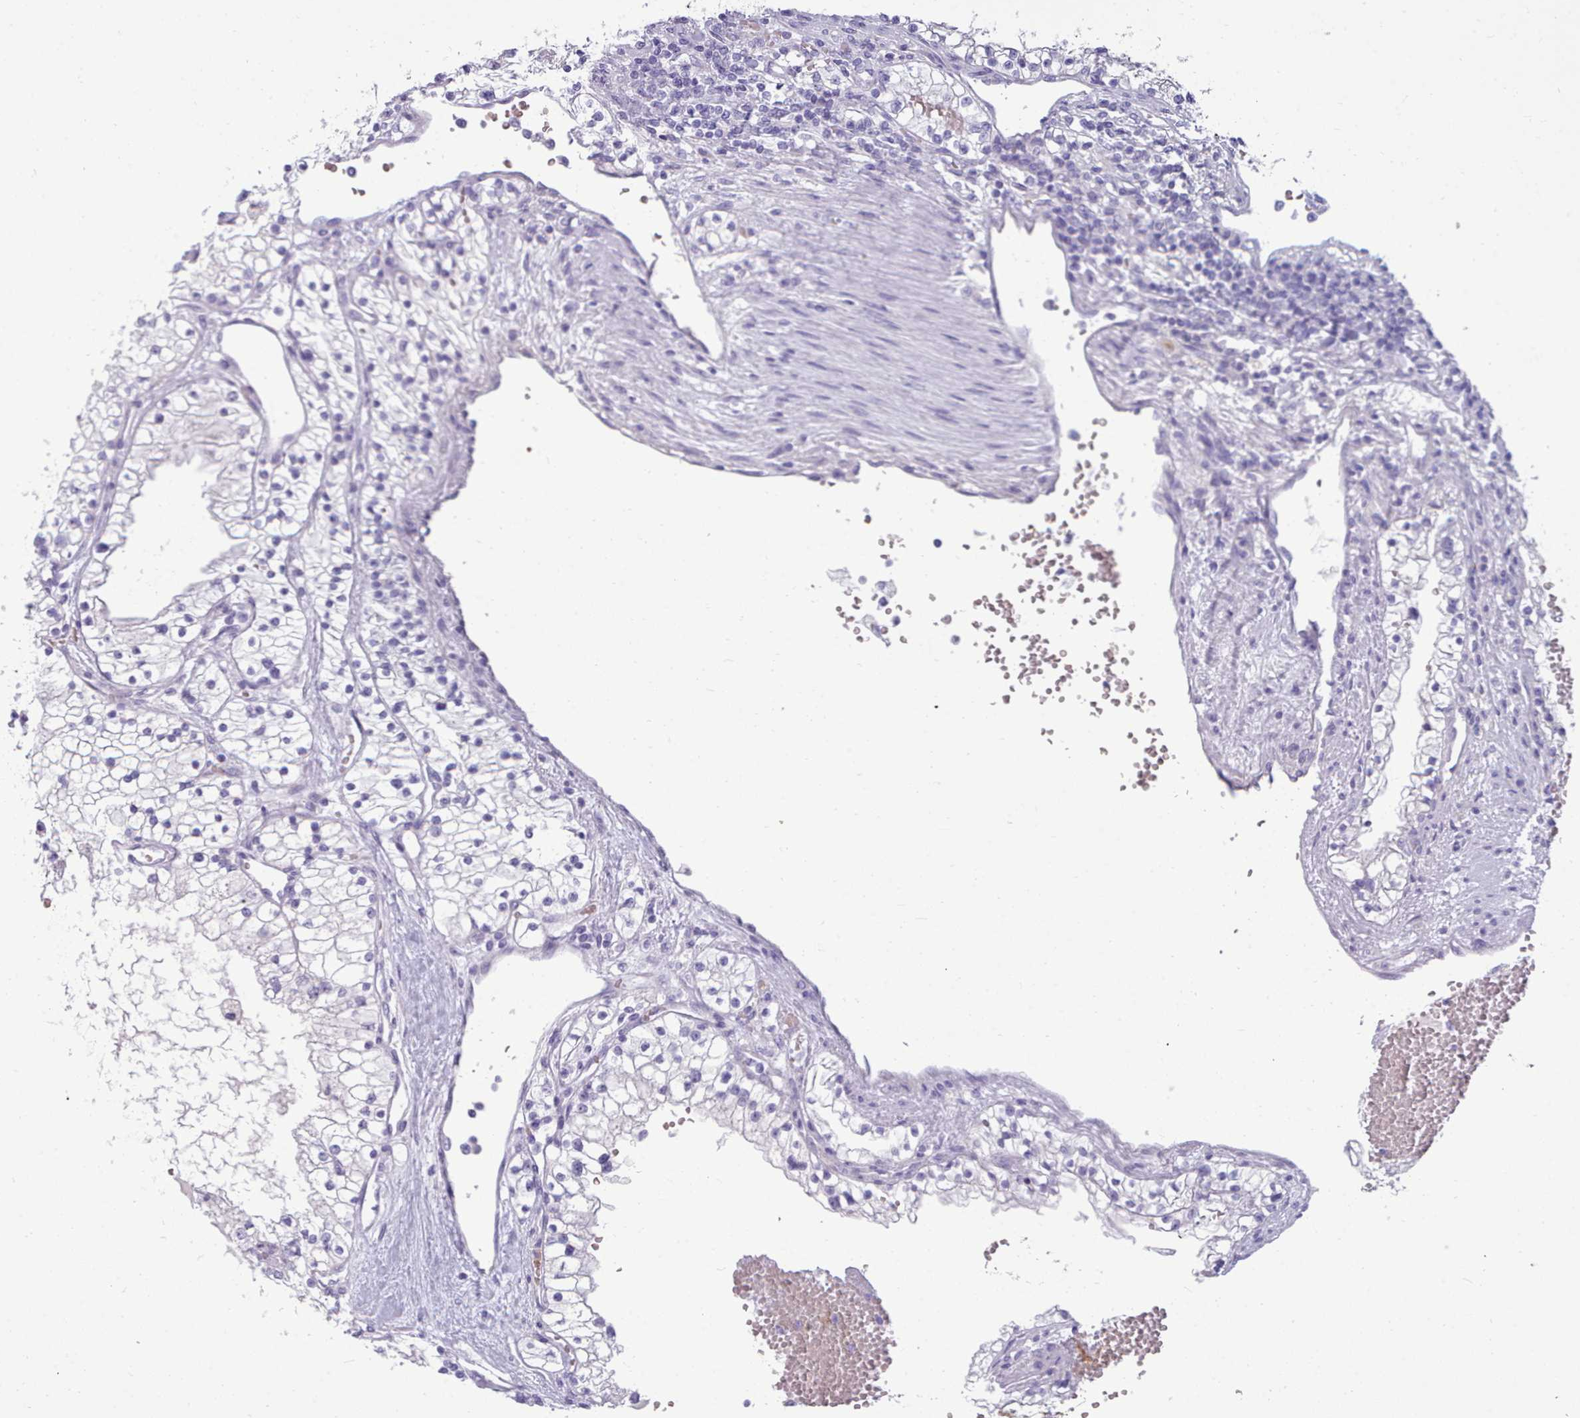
{"staining": {"intensity": "negative", "quantity": "none", "location": "none"}, "tissue": "renal cancer", "cell_type": "Tumor cells", "image_type": "cancer", "snomed": [{"axis": "morphology", "description": "Normal tissue, NOS"}, {"axis": "morphology", "description": "Adenocarcinoma, NOS"}, {"axis": "topography", "description": "Kidney"}], "caption": "A high-resolution micrograph shows immunohistochemistry (IHC) staining of renal adenocarcinoma, which exhibits no significant positivity in tumor cells.", "gene": "NKX1-2", "patient": {"sex": "male", "age": 68}}